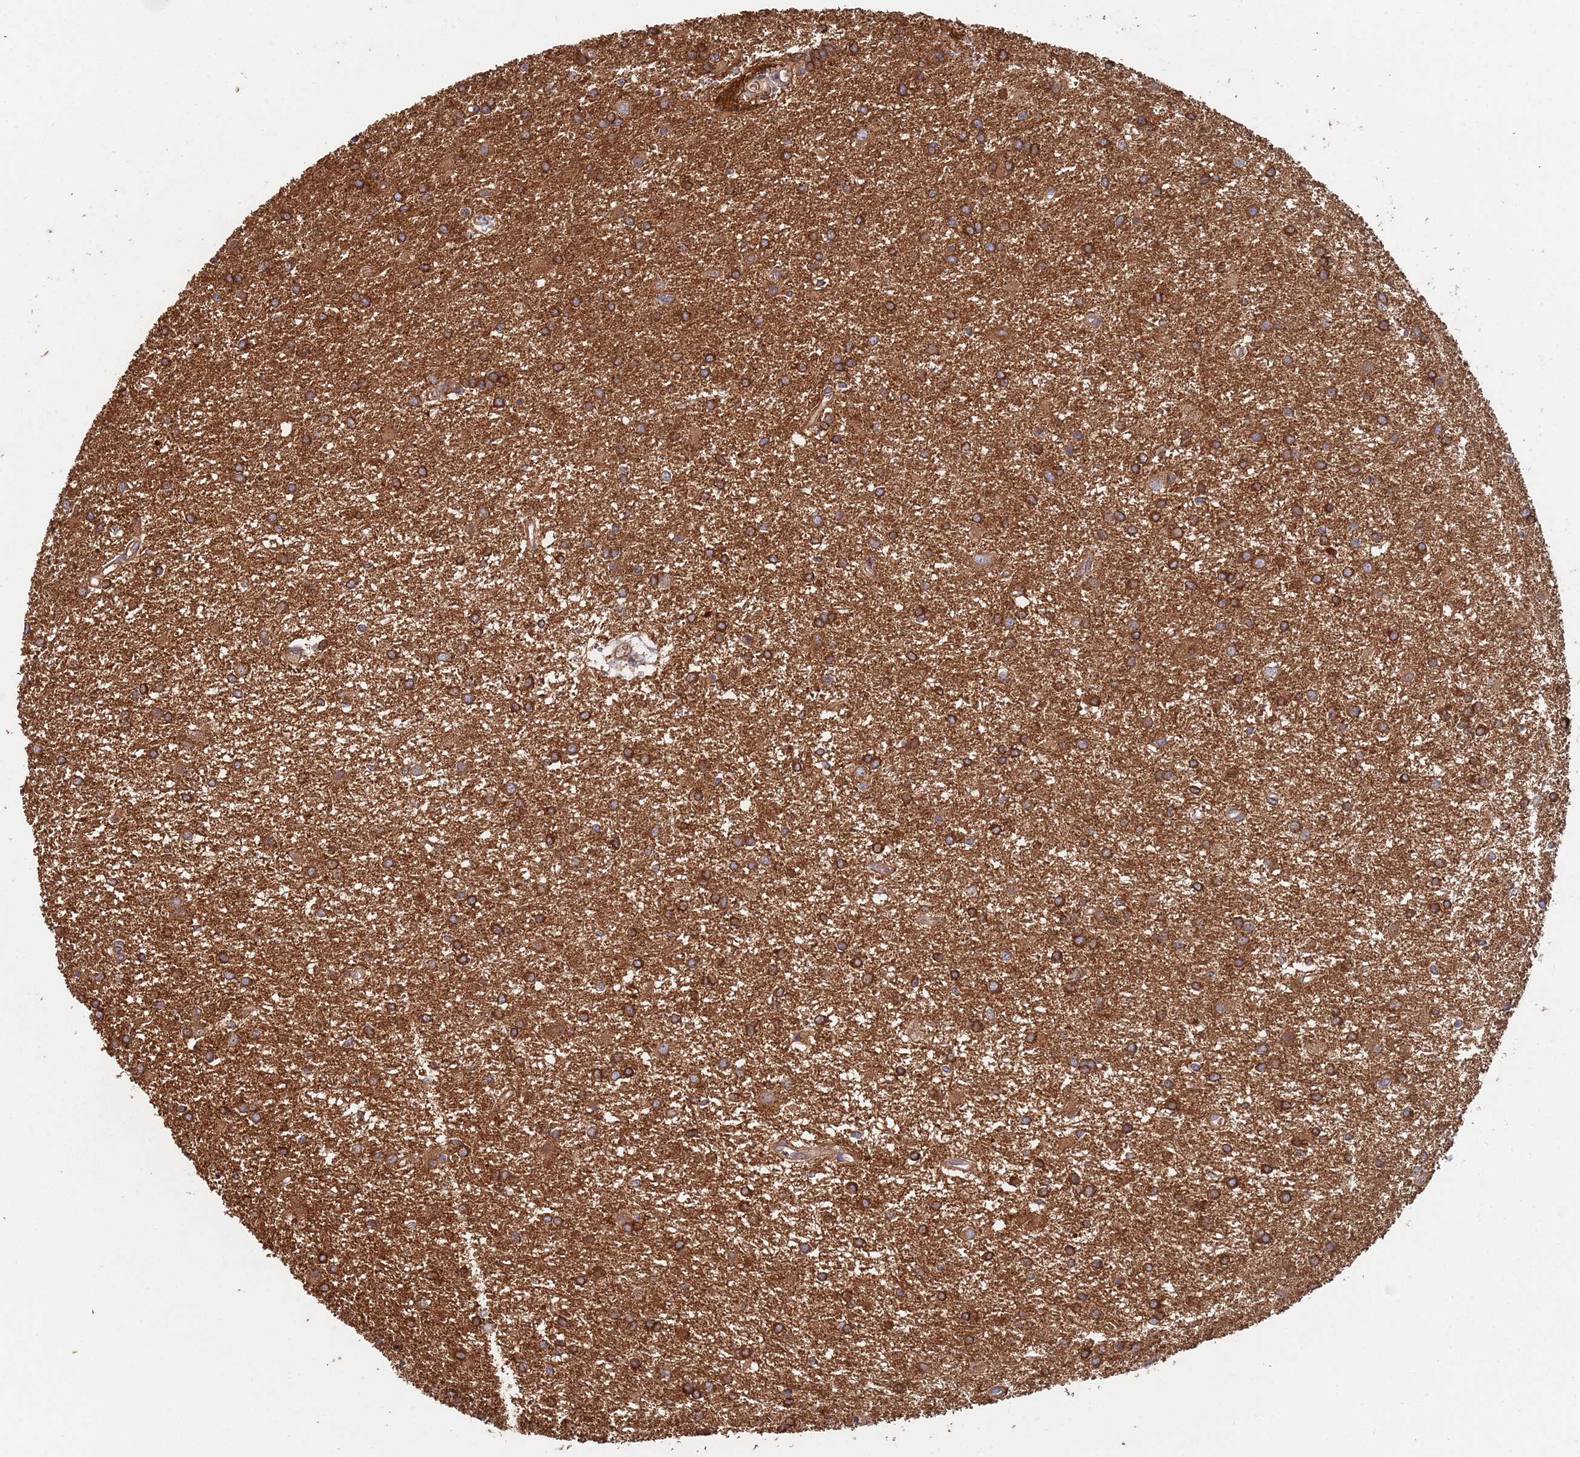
{"staining": {"intensity": "strong", "quantity": ">75%", "location": "cytoplasmic/membranous"}, "tissue": "glioma", "cell_type": "Tumor cells", "image_type": "cancer", "snomed": [{"axis": "morphology", "description": "Glioma, malignant, High grade"}, {"axis": "topography", "description": "Brain"}], "caption": "Malignant glioma (high-grade) stained for a protein (brown) shows strong cytoplasmic/membranous positive expression in about >75% of tumor cells.", "gene": "GDI2", "patient": {"sex": "female", "age": 50}}